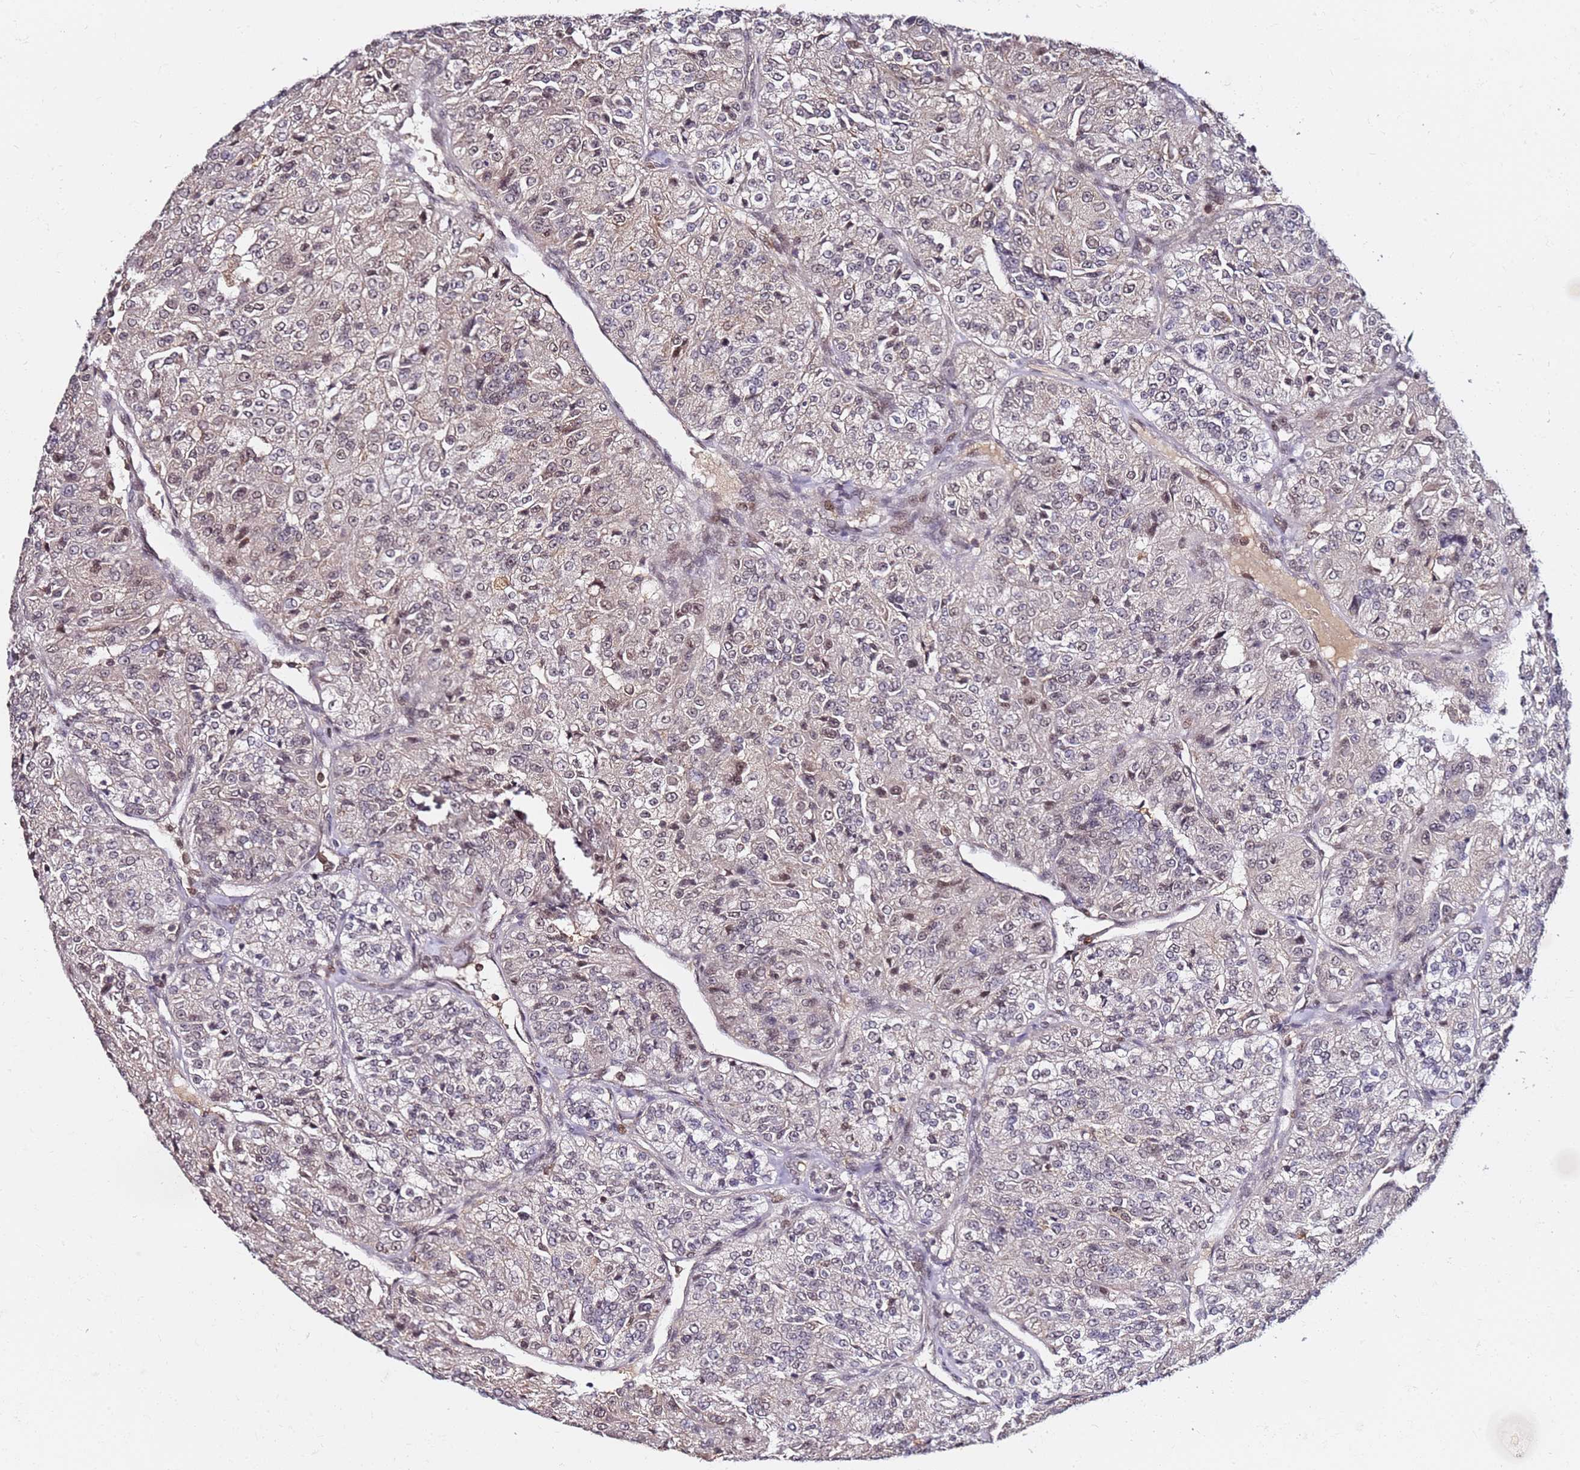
{"staining": {"intensity": "negative", "quantity": "none", "location": "none"}, "tissue": "renal cancer", "cell_type": "Tumor cells", "image_type": "cancer", "snomed": [{"axis": "morphology", "description": "Adenocarcinoma, NOS"}, {"axis": "topography", "description": "Kidney"}], "caption": "Tumor cells show no significant protein staining in renal cancer.", "gene": "RGS18", "patient": {"sex": "female", "age": 63}}